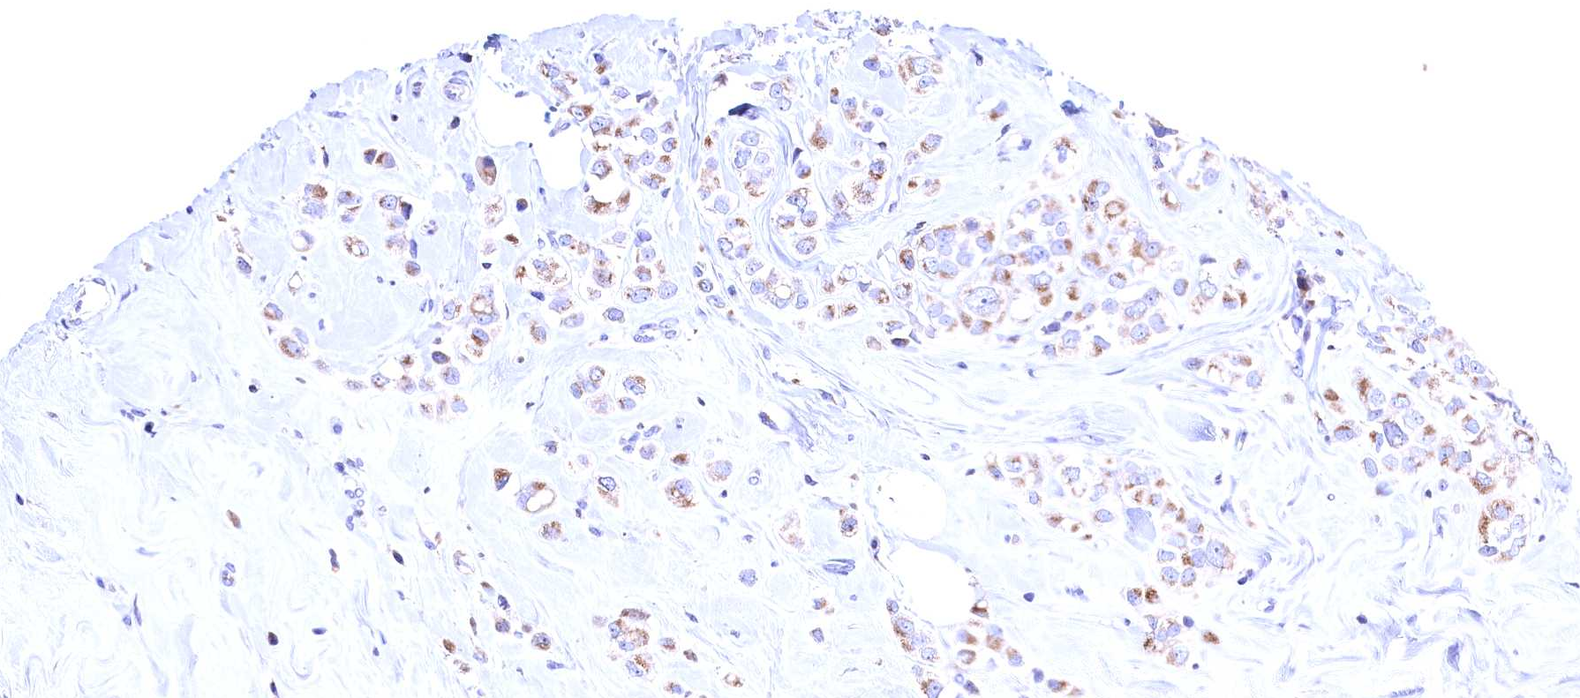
{"staining": {"intensity": "moderate", "quantity": "25%-75%", "location": "cytoplasmic/membranous"}, "tissue": "breast cancer", "cell_type": "Tumor cells", "image_type": "cancer", "snomed": [{"axis": "morphology", "description": "Lobular carcinoma"}, {"axis": "topography", "description": "Breast"}], "caption": "Immunohistochemical staining of human breast lobular carcinoma shows medium levels of moderate cytoplasmic/membranous protein expression in approximately 25%-75% of tumor cells. The staining was performed using DAB to visualize the protein expression in brown, while the nuclei were stained in blue with hematoxylin (Magnification: 20x).", "gene": "GPR108", "patient": {"sex": "female", "age": 47}}